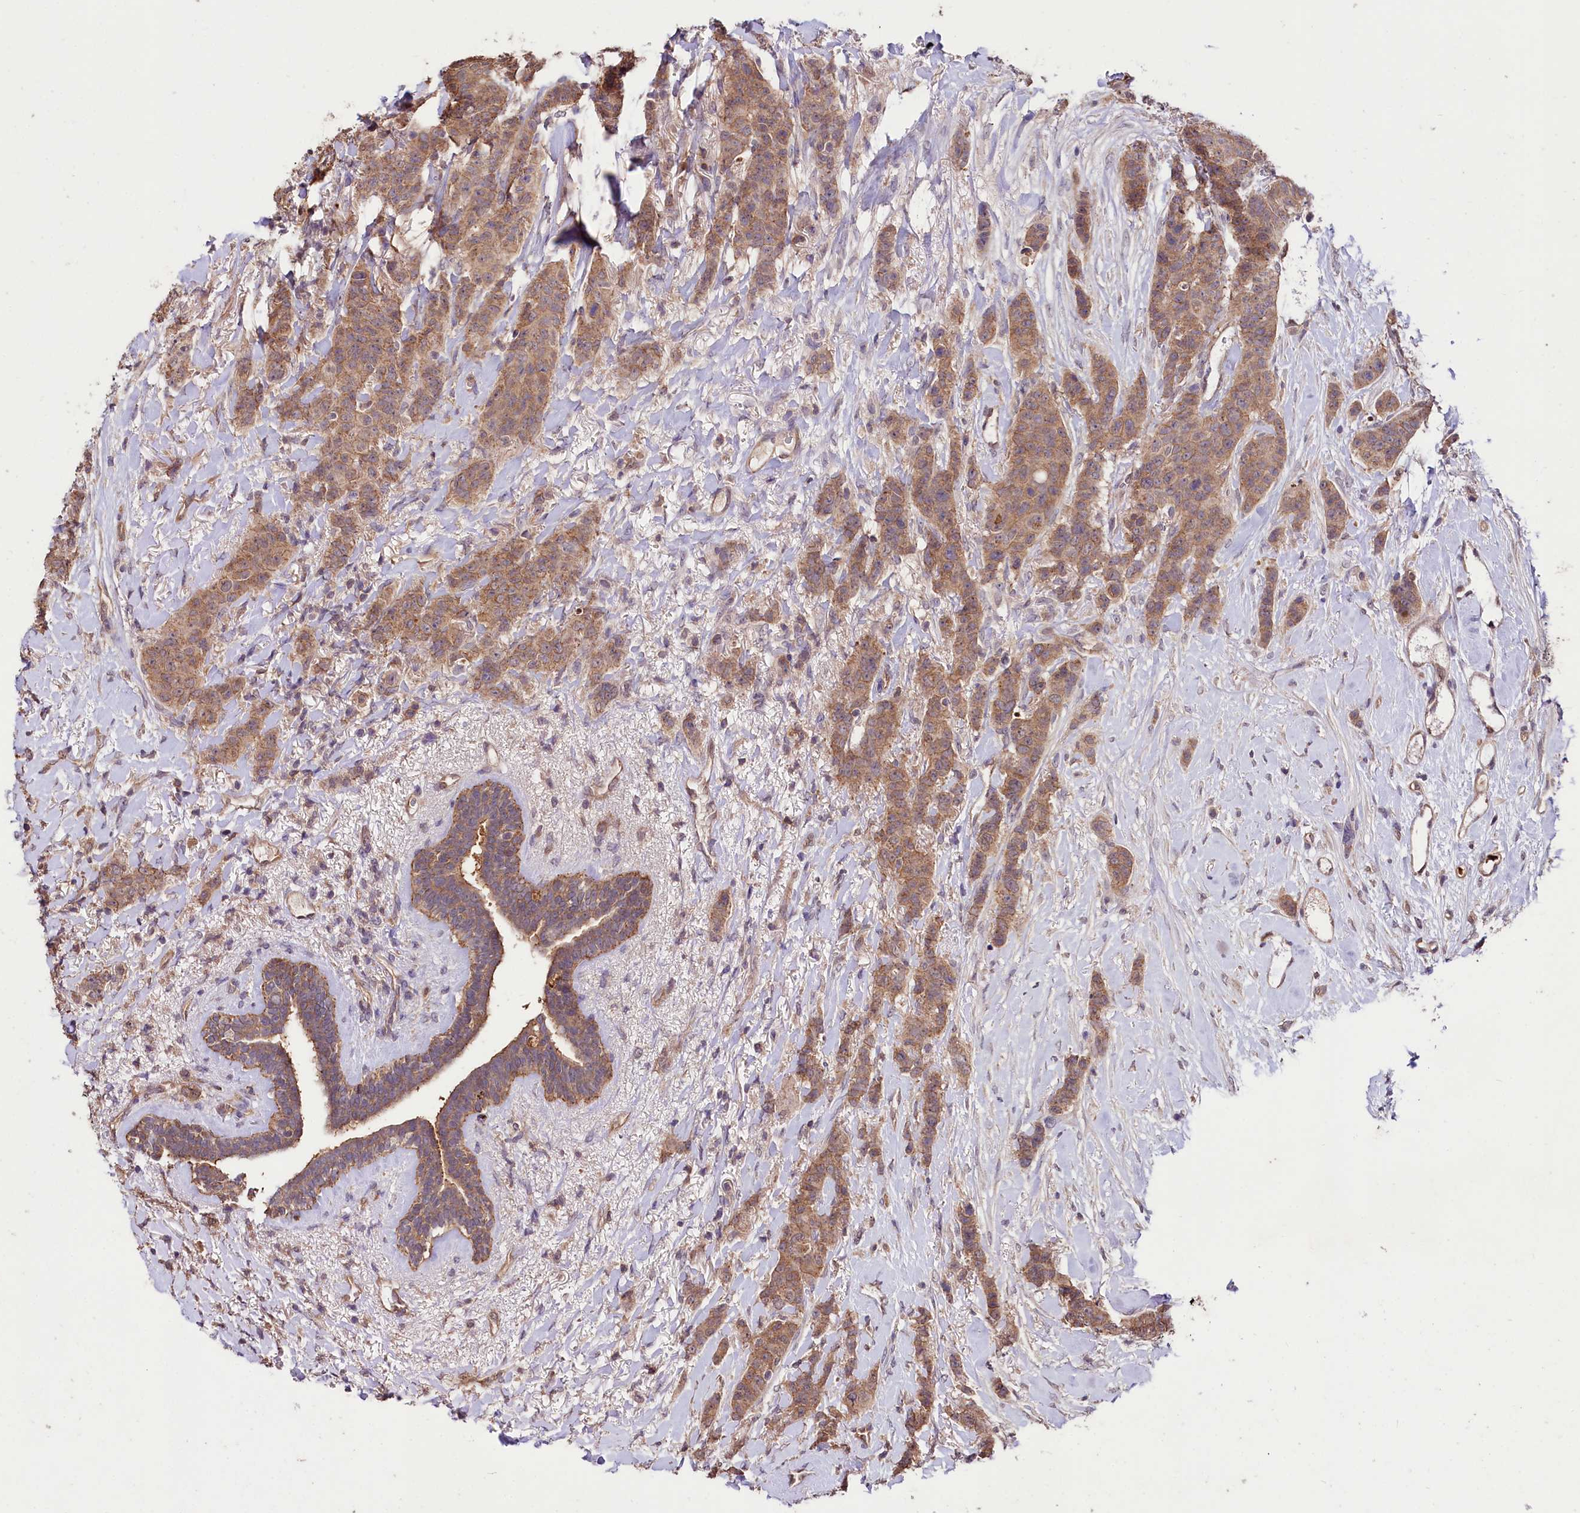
{"staining": {"intensity": "moderate", "quantity": ">75%", "location": "cytoplasmic/membranous"}, "tissue": "breast cancer", "cell_type": "Tumor cells", "image_type": "cancer", "snomed": [{"axis": "morphology", "description": "Duct carcinoma"}, {"axis": "topography", "description": "Breast"}], "caption": "A micrograph showing moderate cytoplasmic/membranous staining in about >75% of tumor cells in intraductal carcinoma (breast), as visualized by brown immunohistochemical staining.", "gene": "KLRB1", "patient": {"sex": "female", "age": 40}}